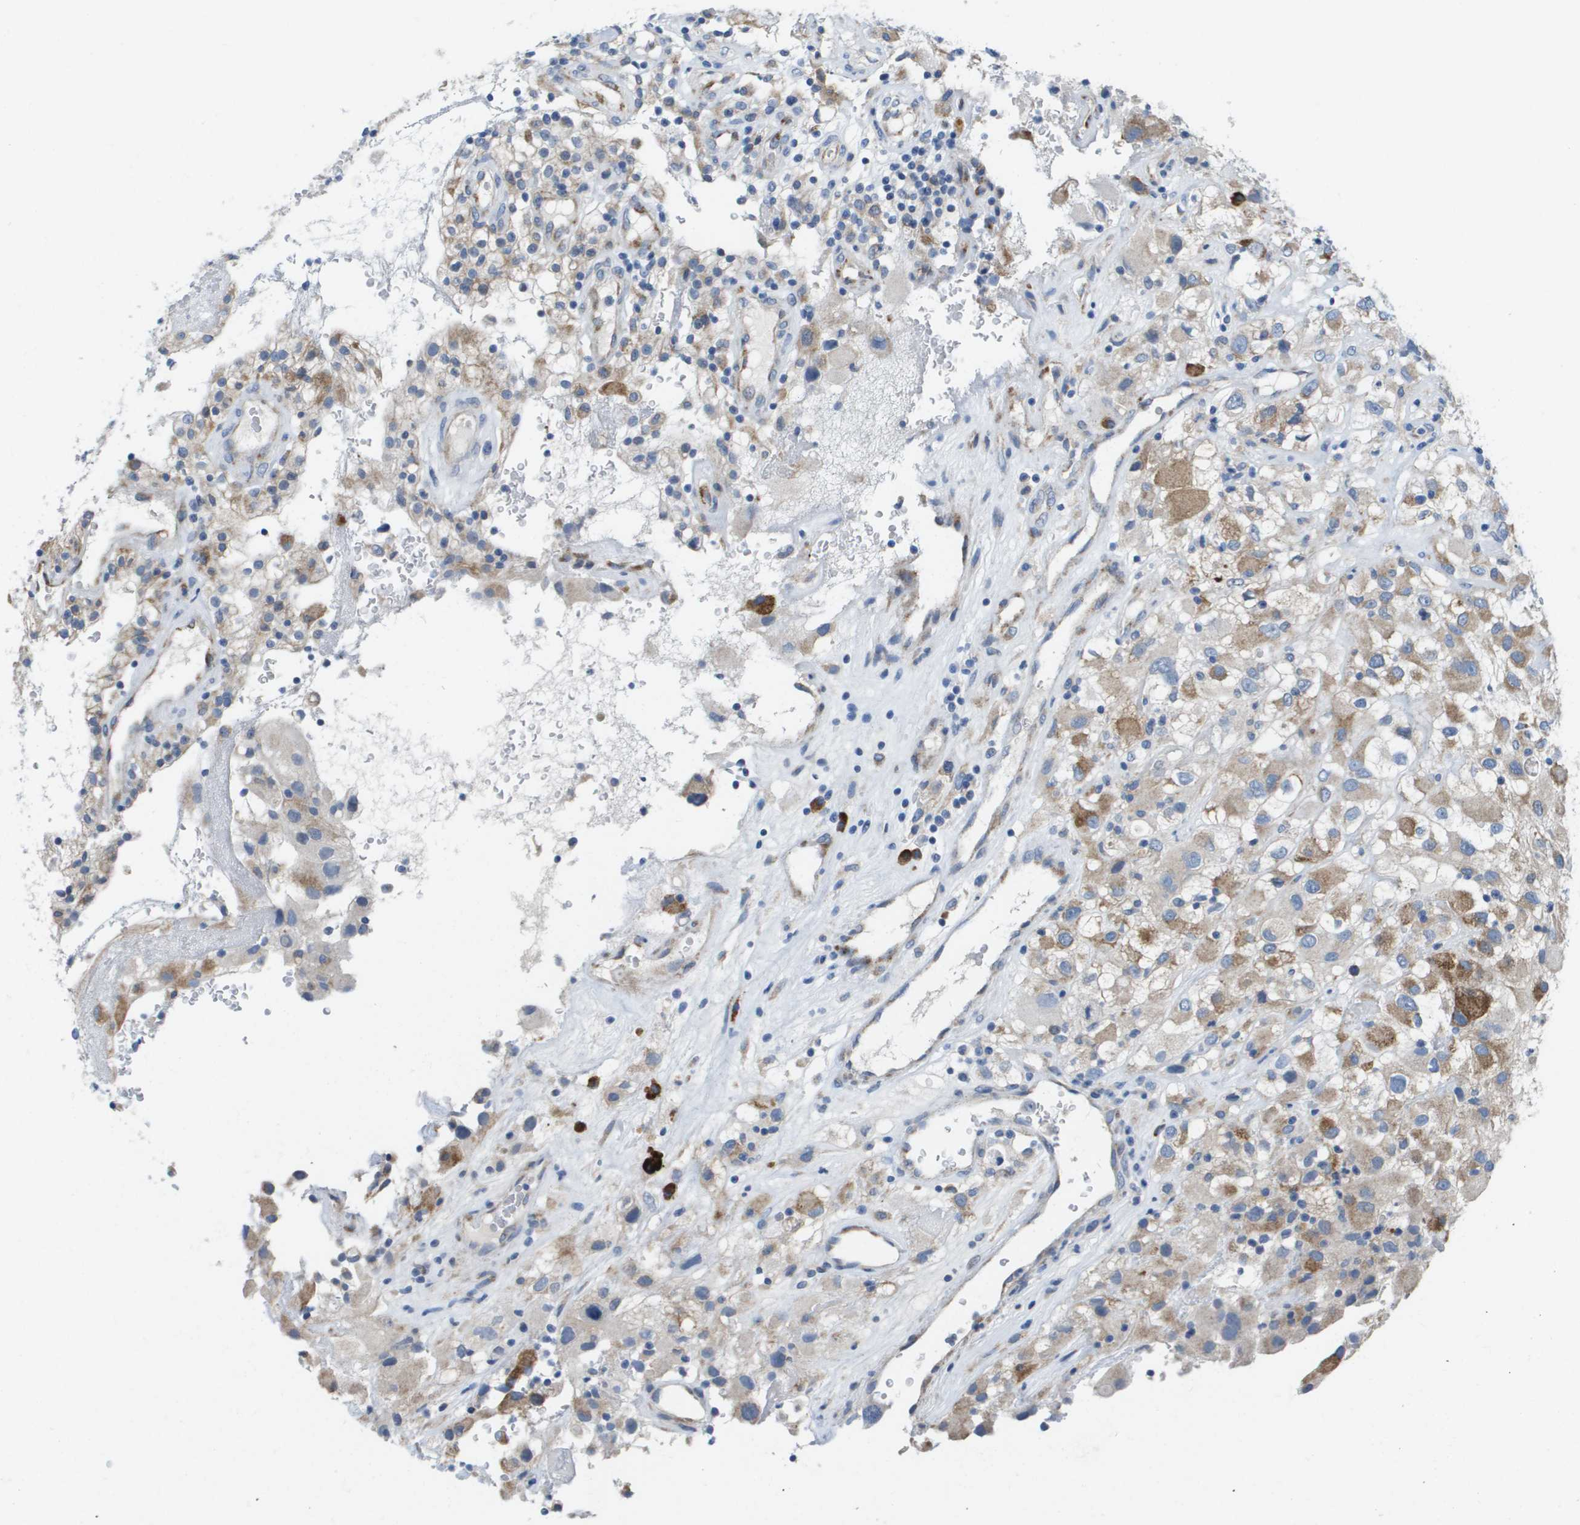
{"staining": {"intensity": "moderate", "quantity": "25%-75%", "location": "cytoplasmic/membranous"}, "tissue": "renal cancer", "cell_type": "Tumor cells", "image_type": "cancer", "snomed": [{"axis": "morphology", "description": "Adenocarcinoma, NOS"}, {"axis": "topography", "description": "Kidney"}], "caption": "Adenocarcinoma (renal) tissue reveals moderate cytoplasmic/membranous expression in approximately 25%-75% of tumor cells The protein of interest is stained brown, and the nuclei are stained in blue (DAB (3,3'-diaminobenzidine) IHC with brightfield microscopy, high magnification).", "gene": "CD3G", "patient": {"sex": "female", "age": 52}}